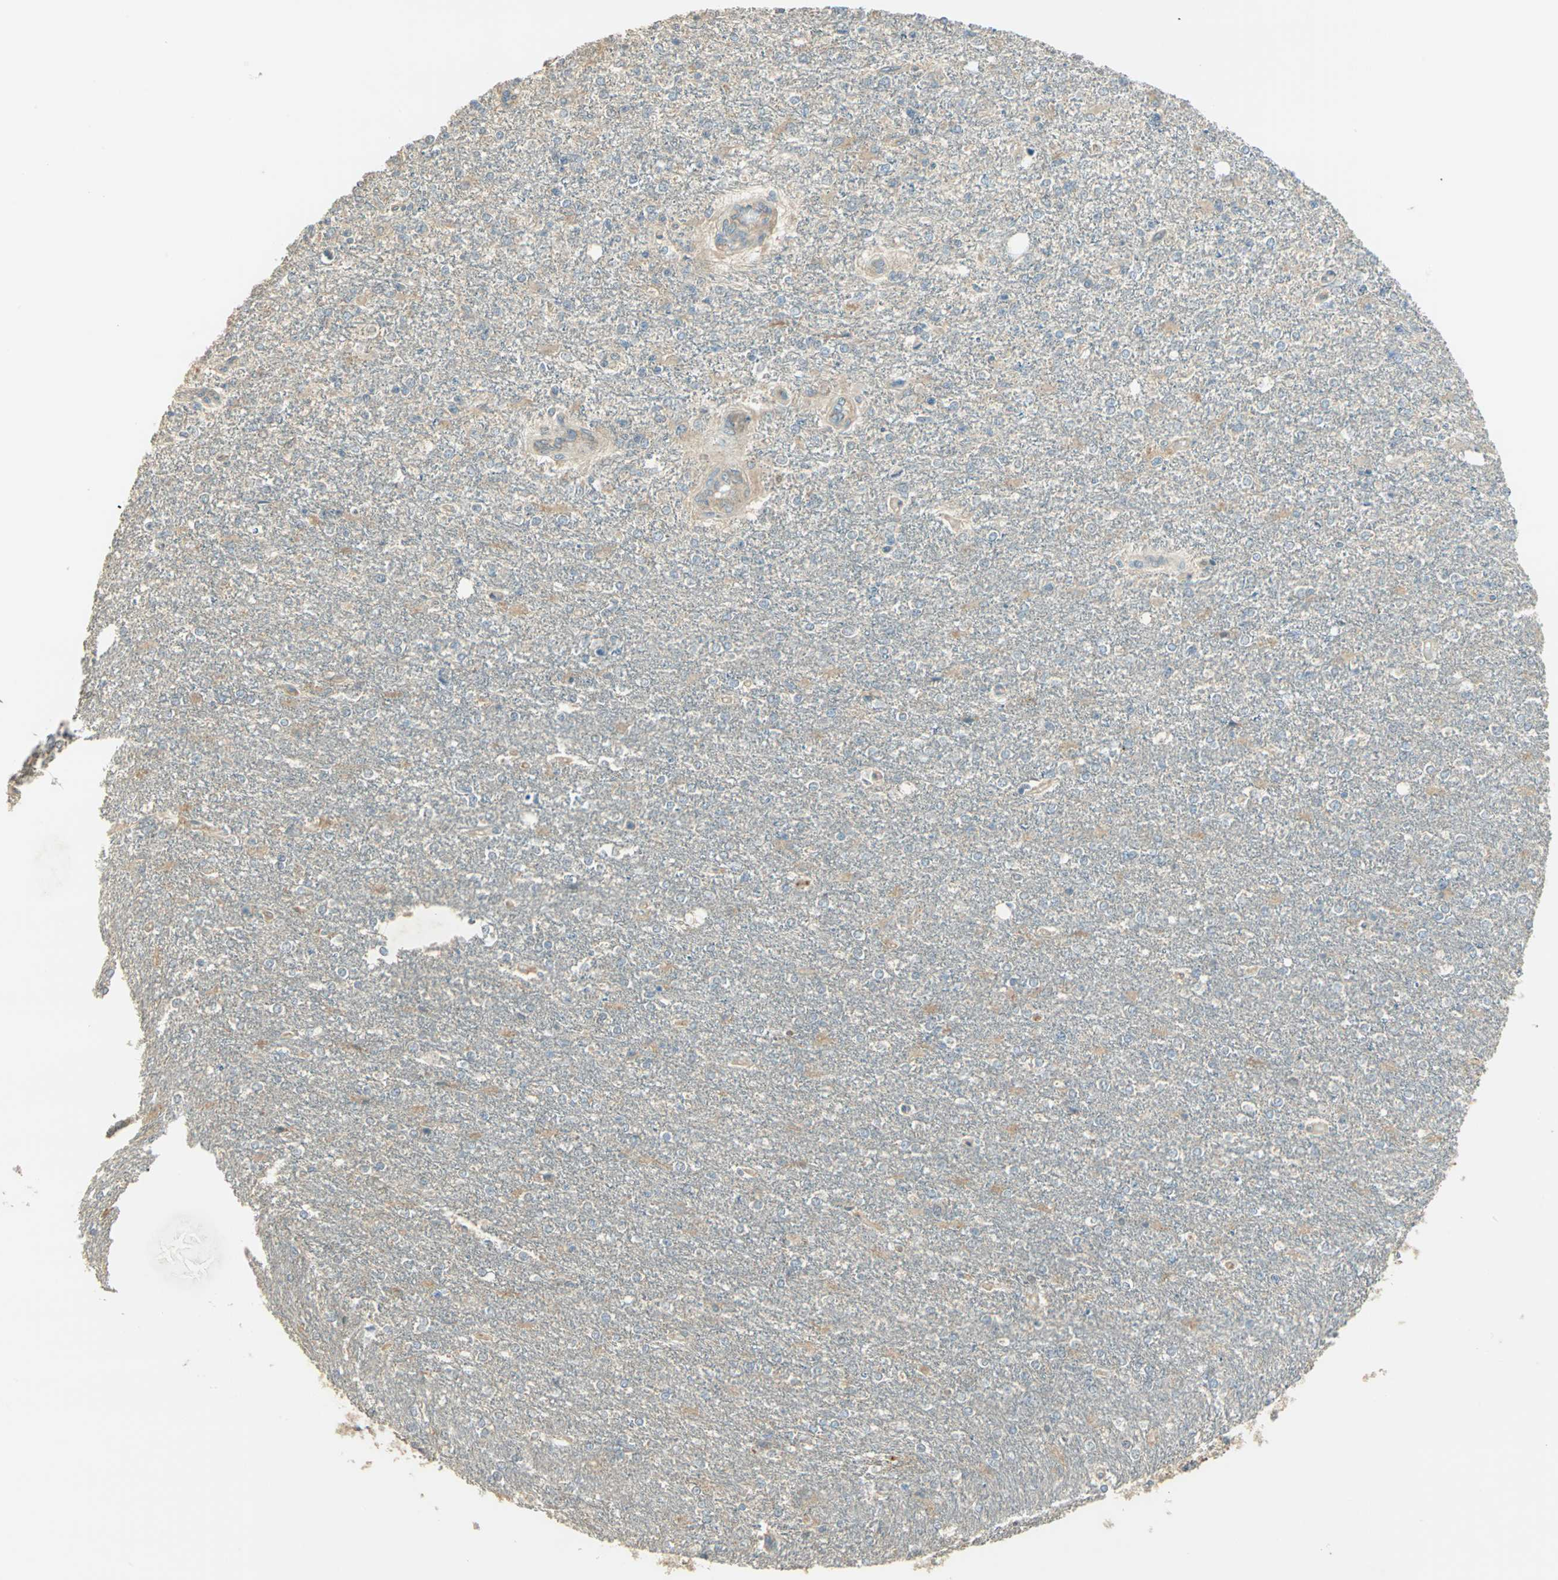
{"staining": {"intensity": "moderate", "quantity": "<25%", "location": "cytoplasmic/membranous"}, "tissue": "glioma", "cell_type": "Tumor cells", "image_type": "cancer", "snomed": [{"axis": "morphology", "description": "Glioma, malignant, High grade"}, {"axis": "topography", "description": "Cerebral cortex"}], "caption": "Immunohistochemistry micrograph of human malignant high-grade glioma stained for a protein (brown), which exhibits low levels of moderate cytoplasmic/membranous expression in about <25% of tumor cells.", "gene": "SHC2", "patient": {"sex": "male", "age": 76}}